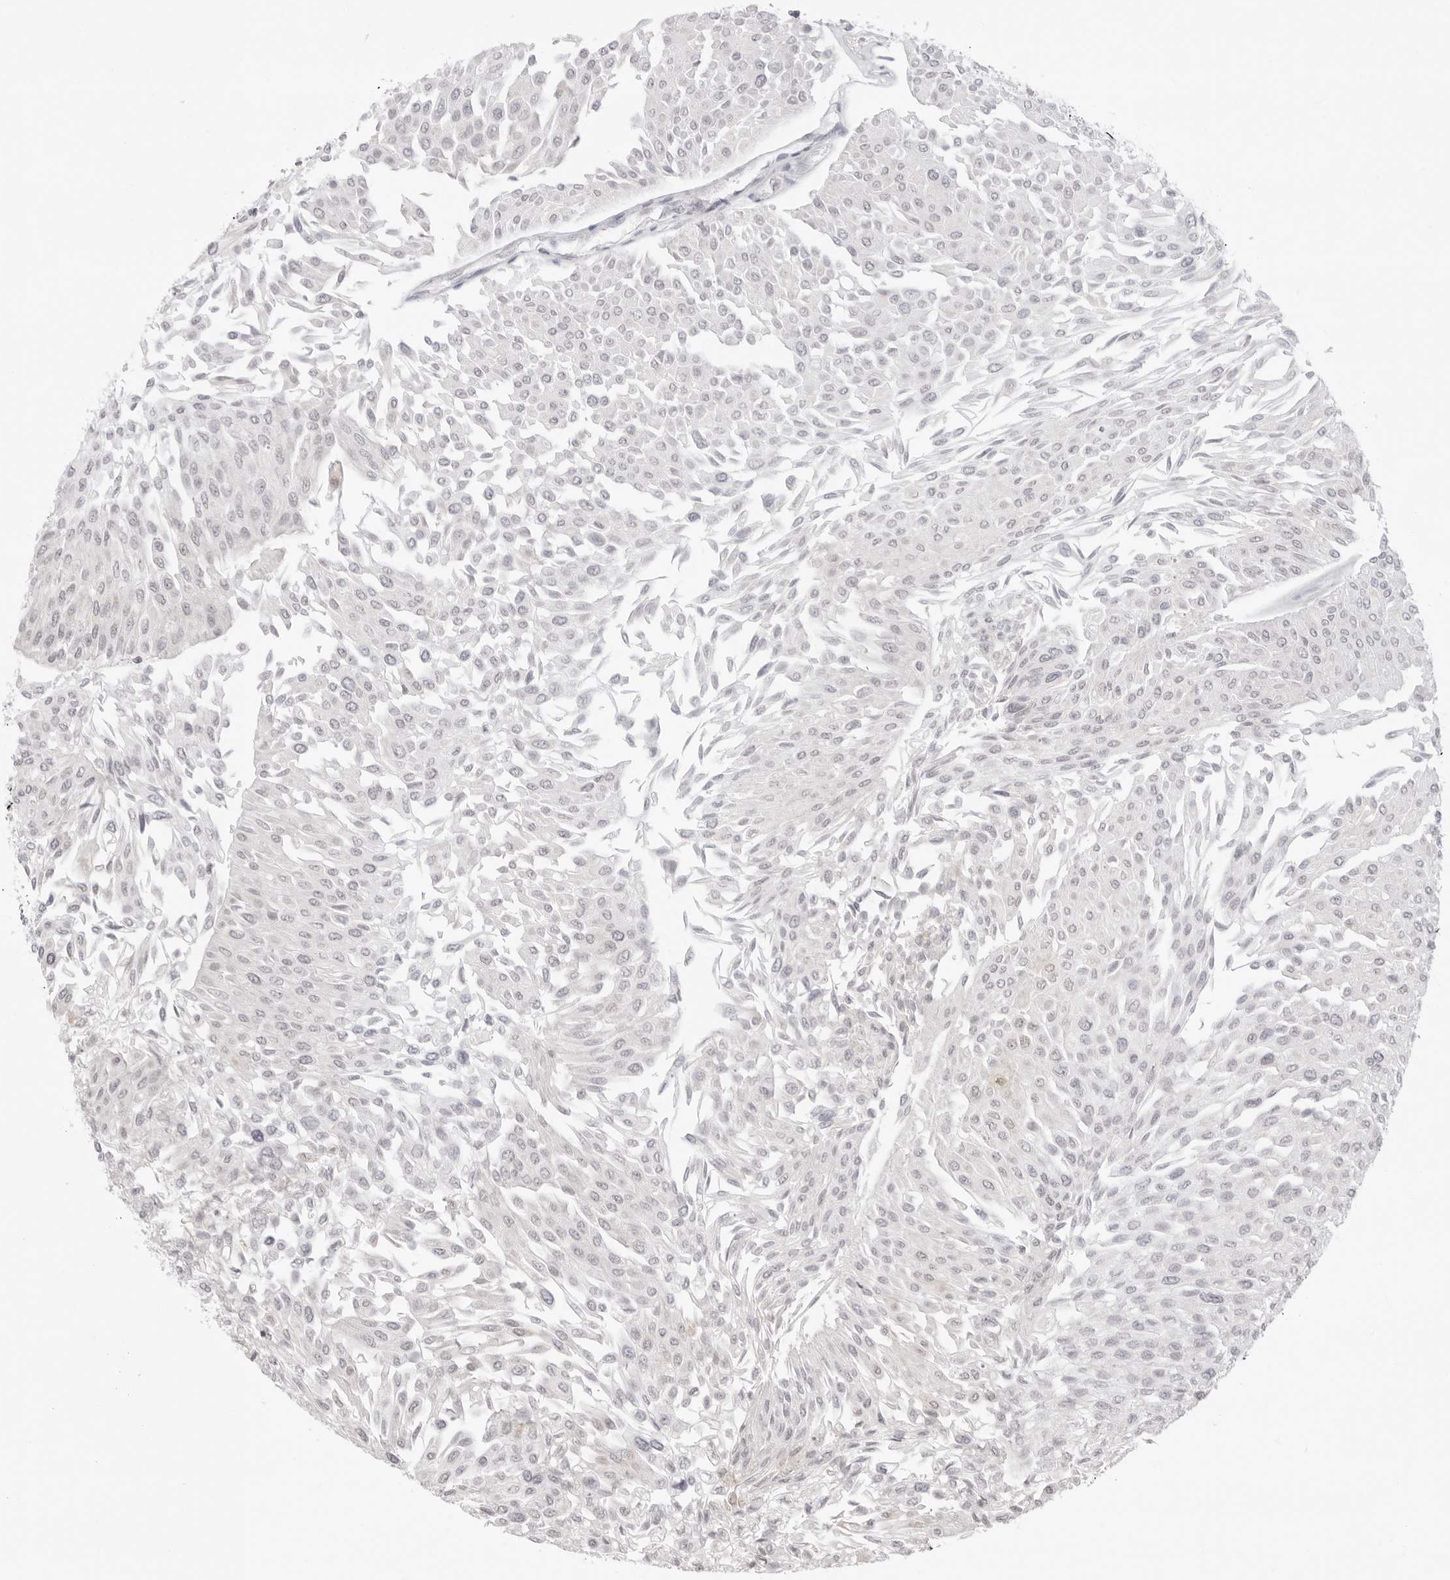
{"staining": {"intensity": "negative", "quantity": "none", "location": "none"}, "tissue": "urothelial cancer", "cell_type": "Tumor cells", "image_type": "cancer", "snomed": [{"axis": "morphology", "description": "Urothelial carcinoma, Low grade"}, {"axis": "topography", "description": "Urinary bladder"}], "caption": "Tumor cells show no significant staining in low-grade urothelial carcinoma.", "gene": "FDPS", "patient": {"sex": "male", "age": 67}}